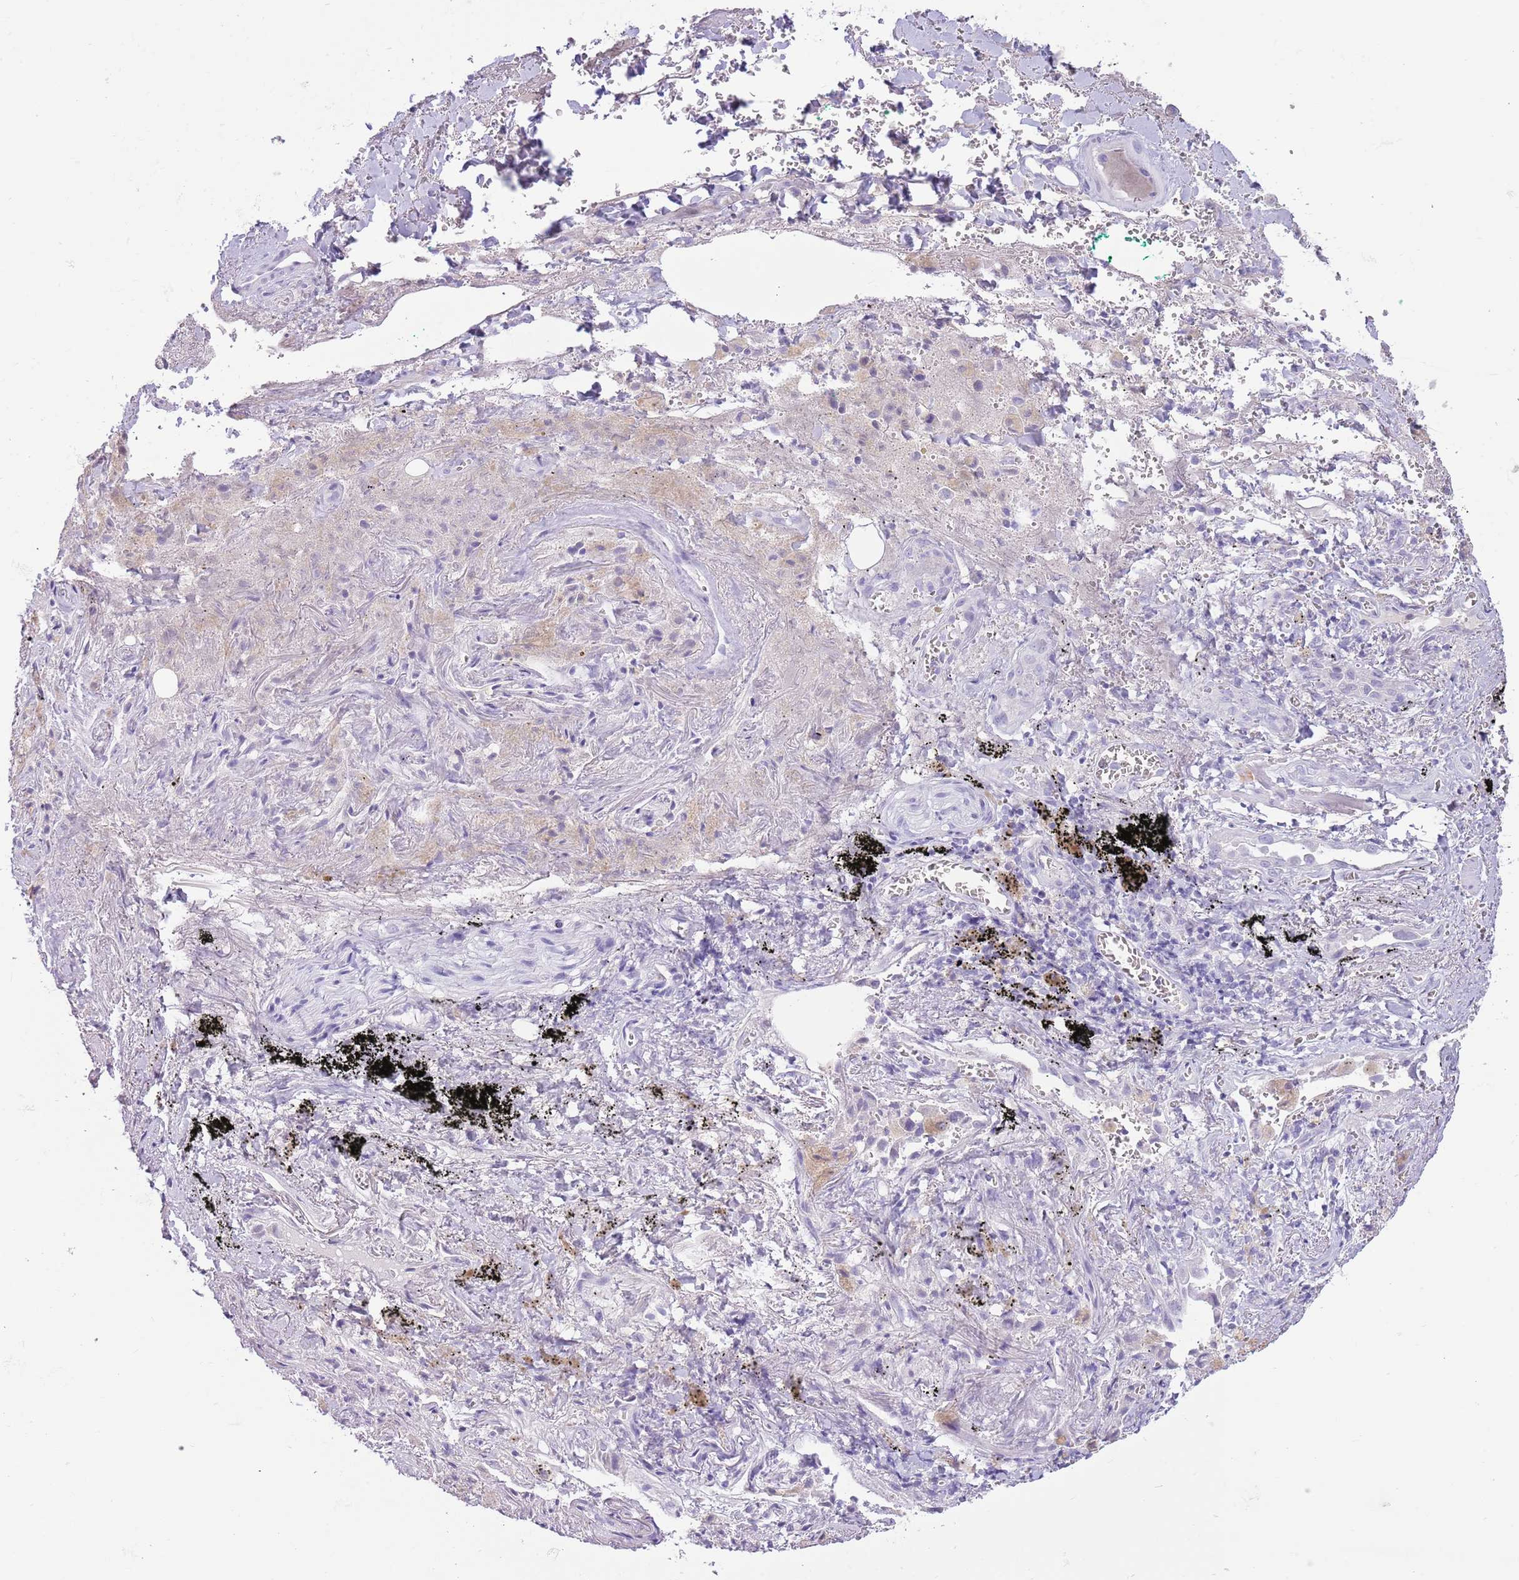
{"staining": {"intensity": "negative", "quantity": "none", "location": "none"}, "tissue": "adipose tissue", "cell_type": "Adipocytes", "image_type": "normal", "snomed": [{"axis": "morphology", "description": "Normal tissue, NOS"}, {"axis": "topography", "description": "Cartilage tissue"}], "caption": "Adipocytes are negative for protein expression in normal human adipose tissue. The staining is performed using DAB (3,3'-diaminobenzidine) brown chromogen with nuclei counter-stained in using hematoxylin.", "gene": "TOX2", "patient": {"sex": "male", "age": 66}}